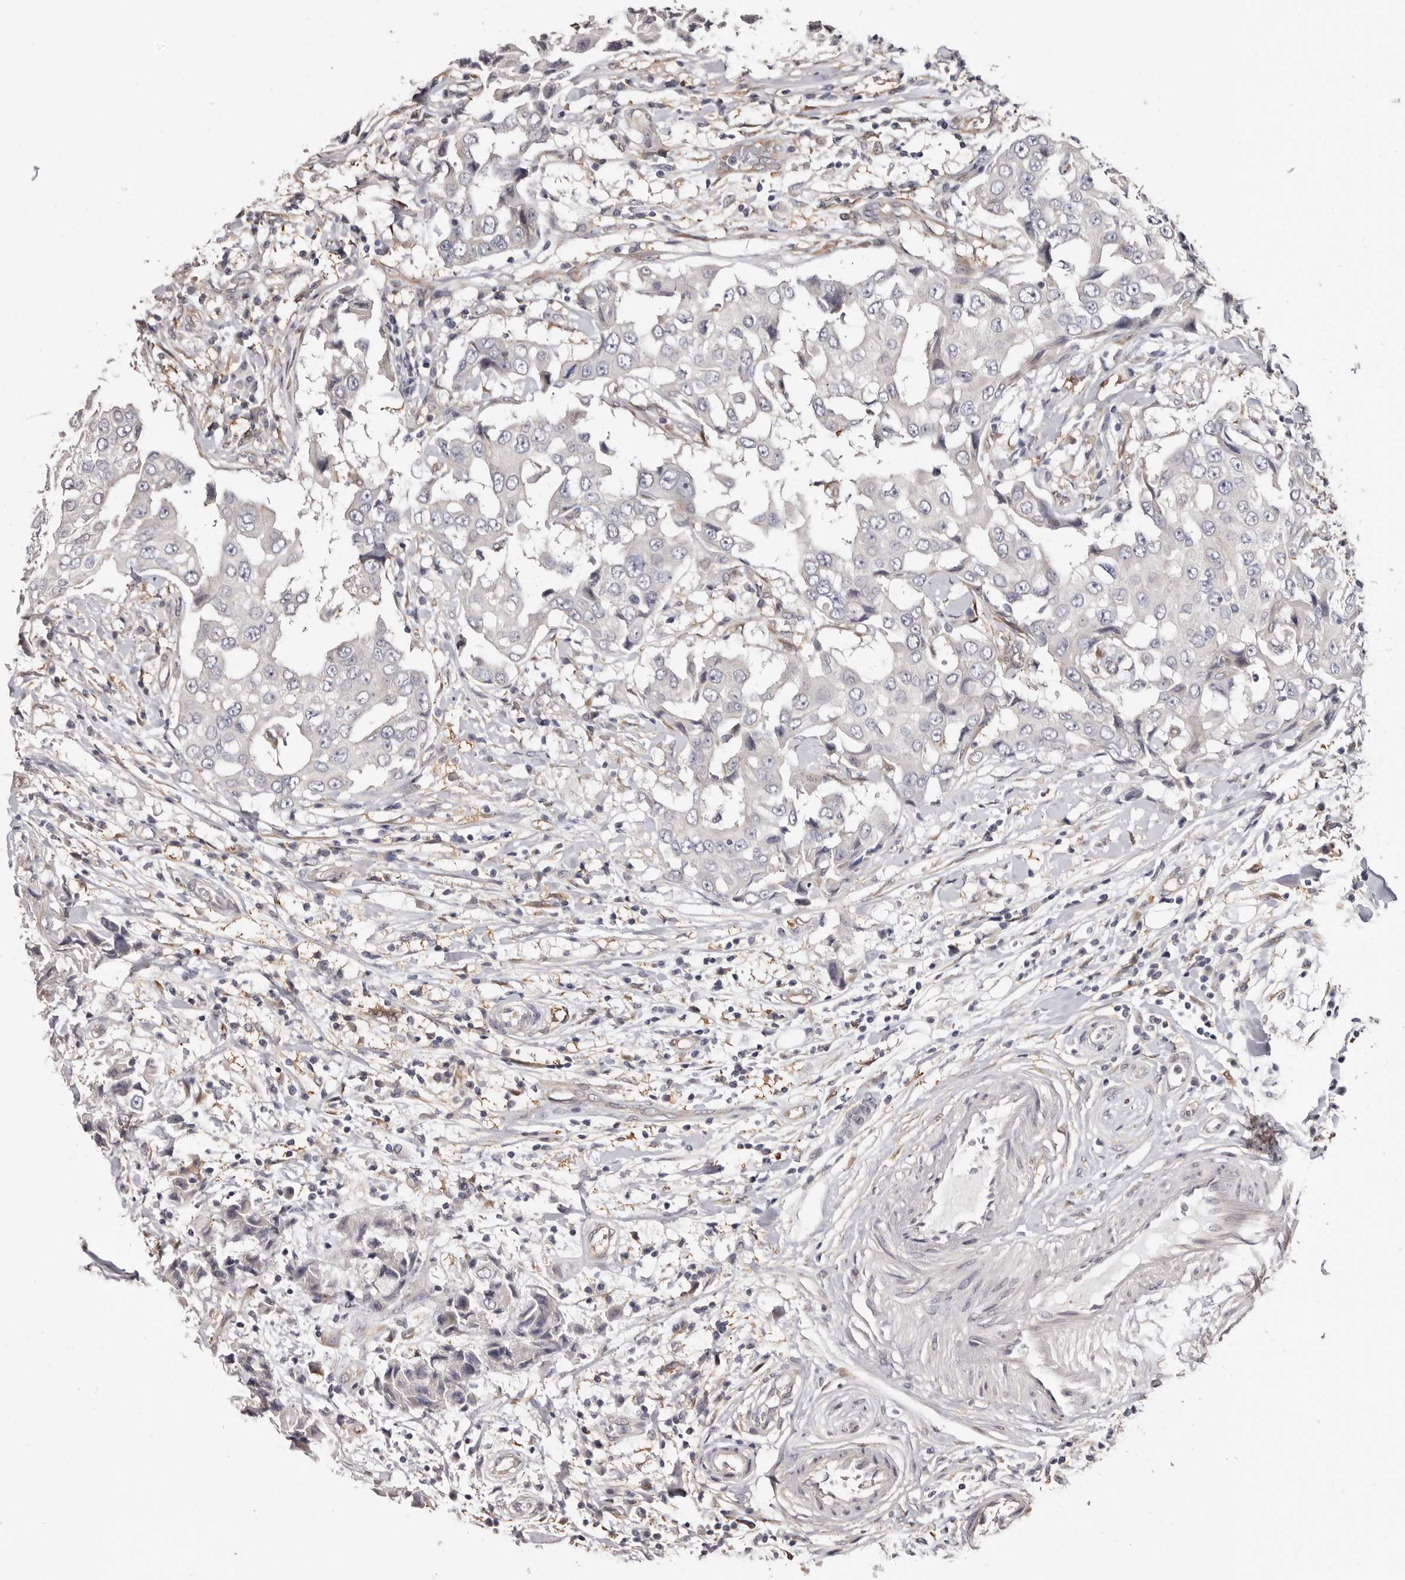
{"staining": {"intensity": "negative", "quantity": "none", "location": "none"}, "tissue": "breast cancer", "cell_type": "Tumor cells", "image_type": "cancer", "snomed": [{"axis": "morphology", "description": "Duct carcinoma"}, {"axis": "topography", "description": "Breast"}], "caption": "DAB immunohistochemical staining of human breast cancer reveals no significant expression in tumor cells.", "gene": "KHDRBS2", "patient": {"sex": "female", "age": 27}}